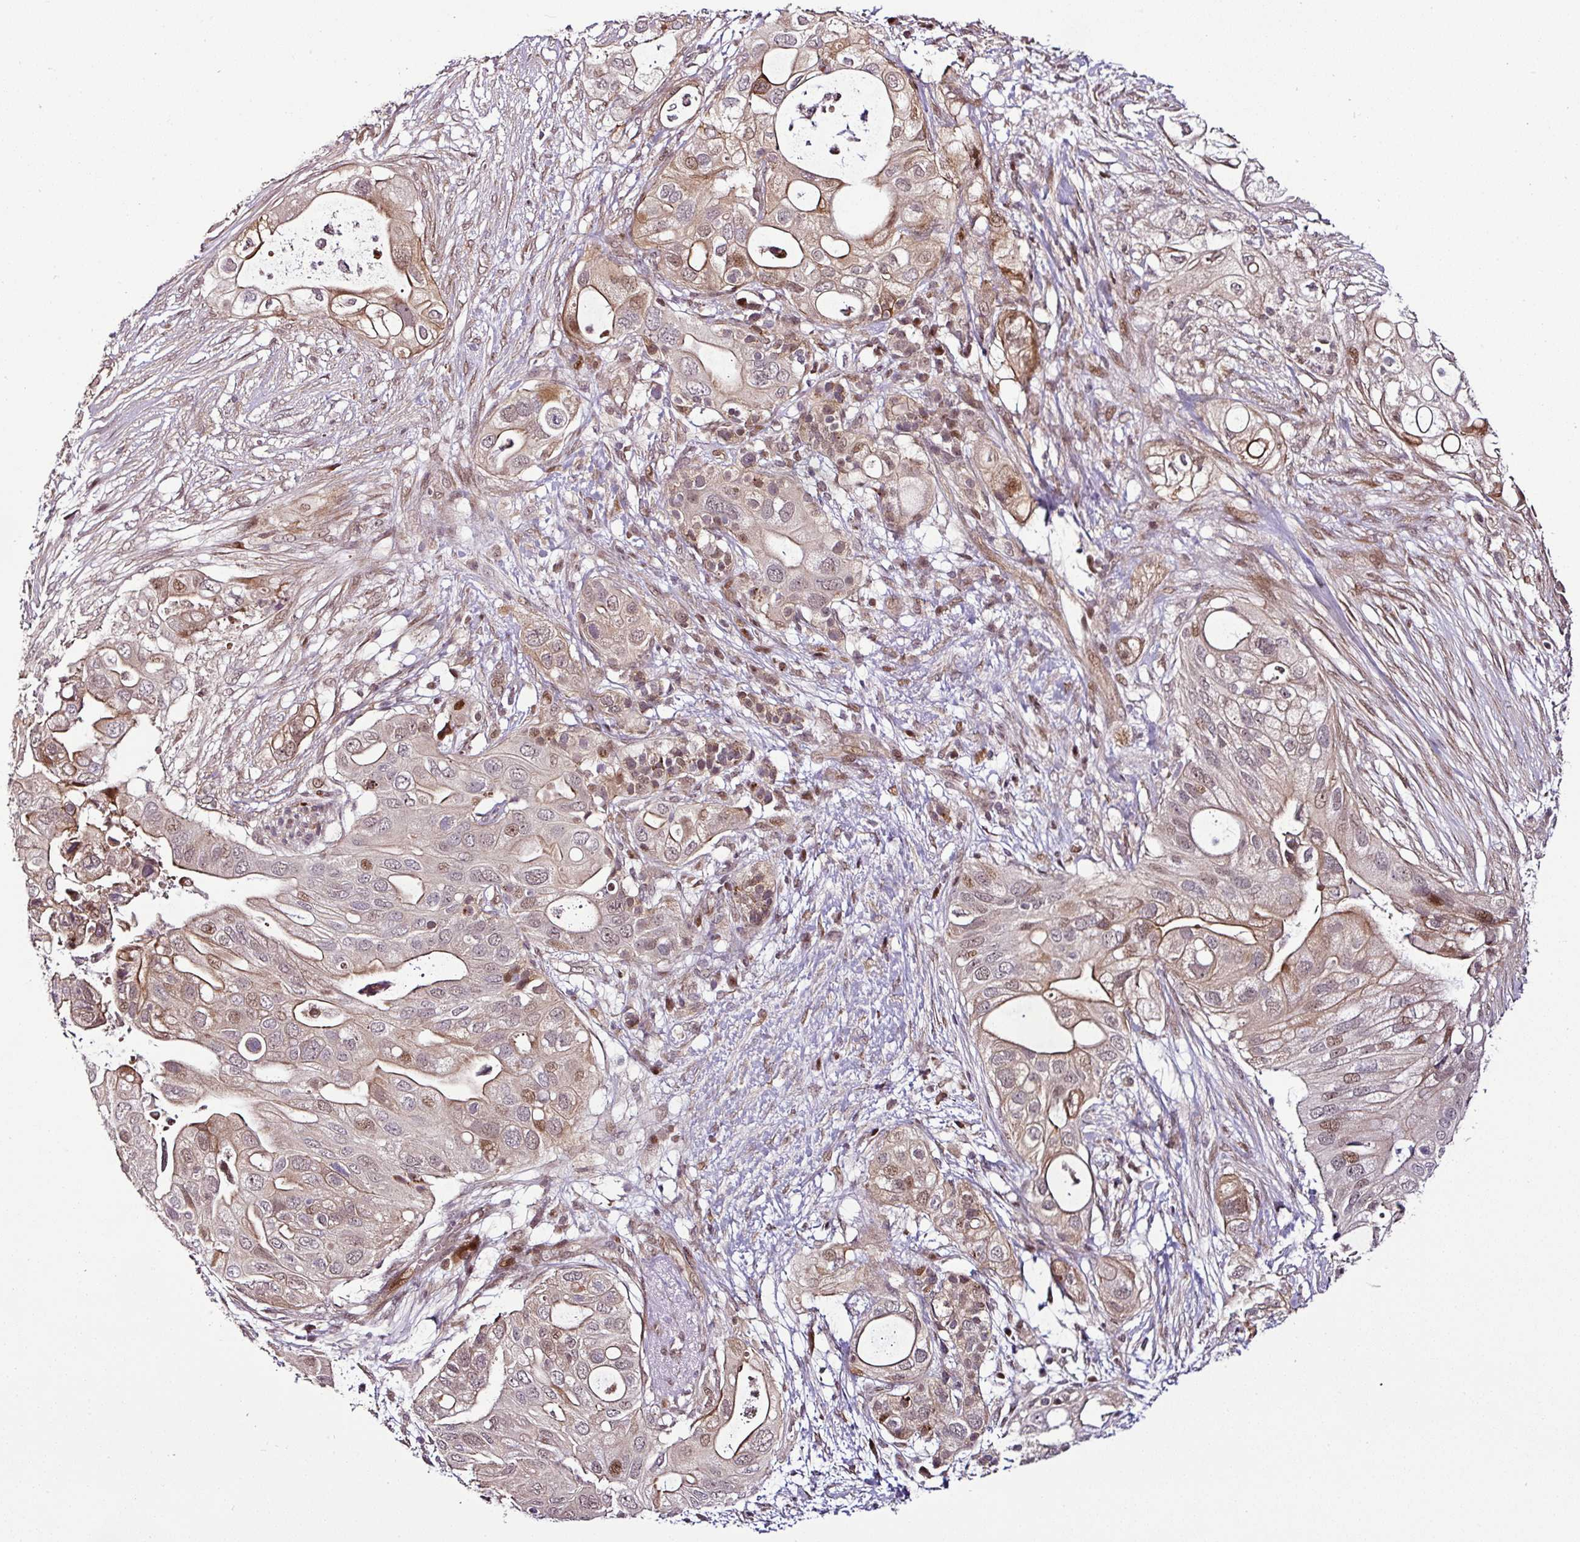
{"staining": {"intensity": "moderate", "quantity": "25%-75%", "location": "cytoplasmic/membranous,nuclear"}, "tissue": "pancreatic cancer", "cell_type": "Tumor cells", "image_type": "cancer", "snomed": [{"axis": "morphology", "description": "Adenocarcinoma, NOS"}, {"axis": "topography", "description": "Pancreas"}], "caption": "A high-resolution micrograph shows immunohistochemistry staining of pancreatic adenocarcinoma, which demonstrates moderate cytoplasmic/membranous and nuclear expression in about 25%-75% of tumor cells.", "gene": "COPRS", "patient": {"sex": "female", "age": 72}}